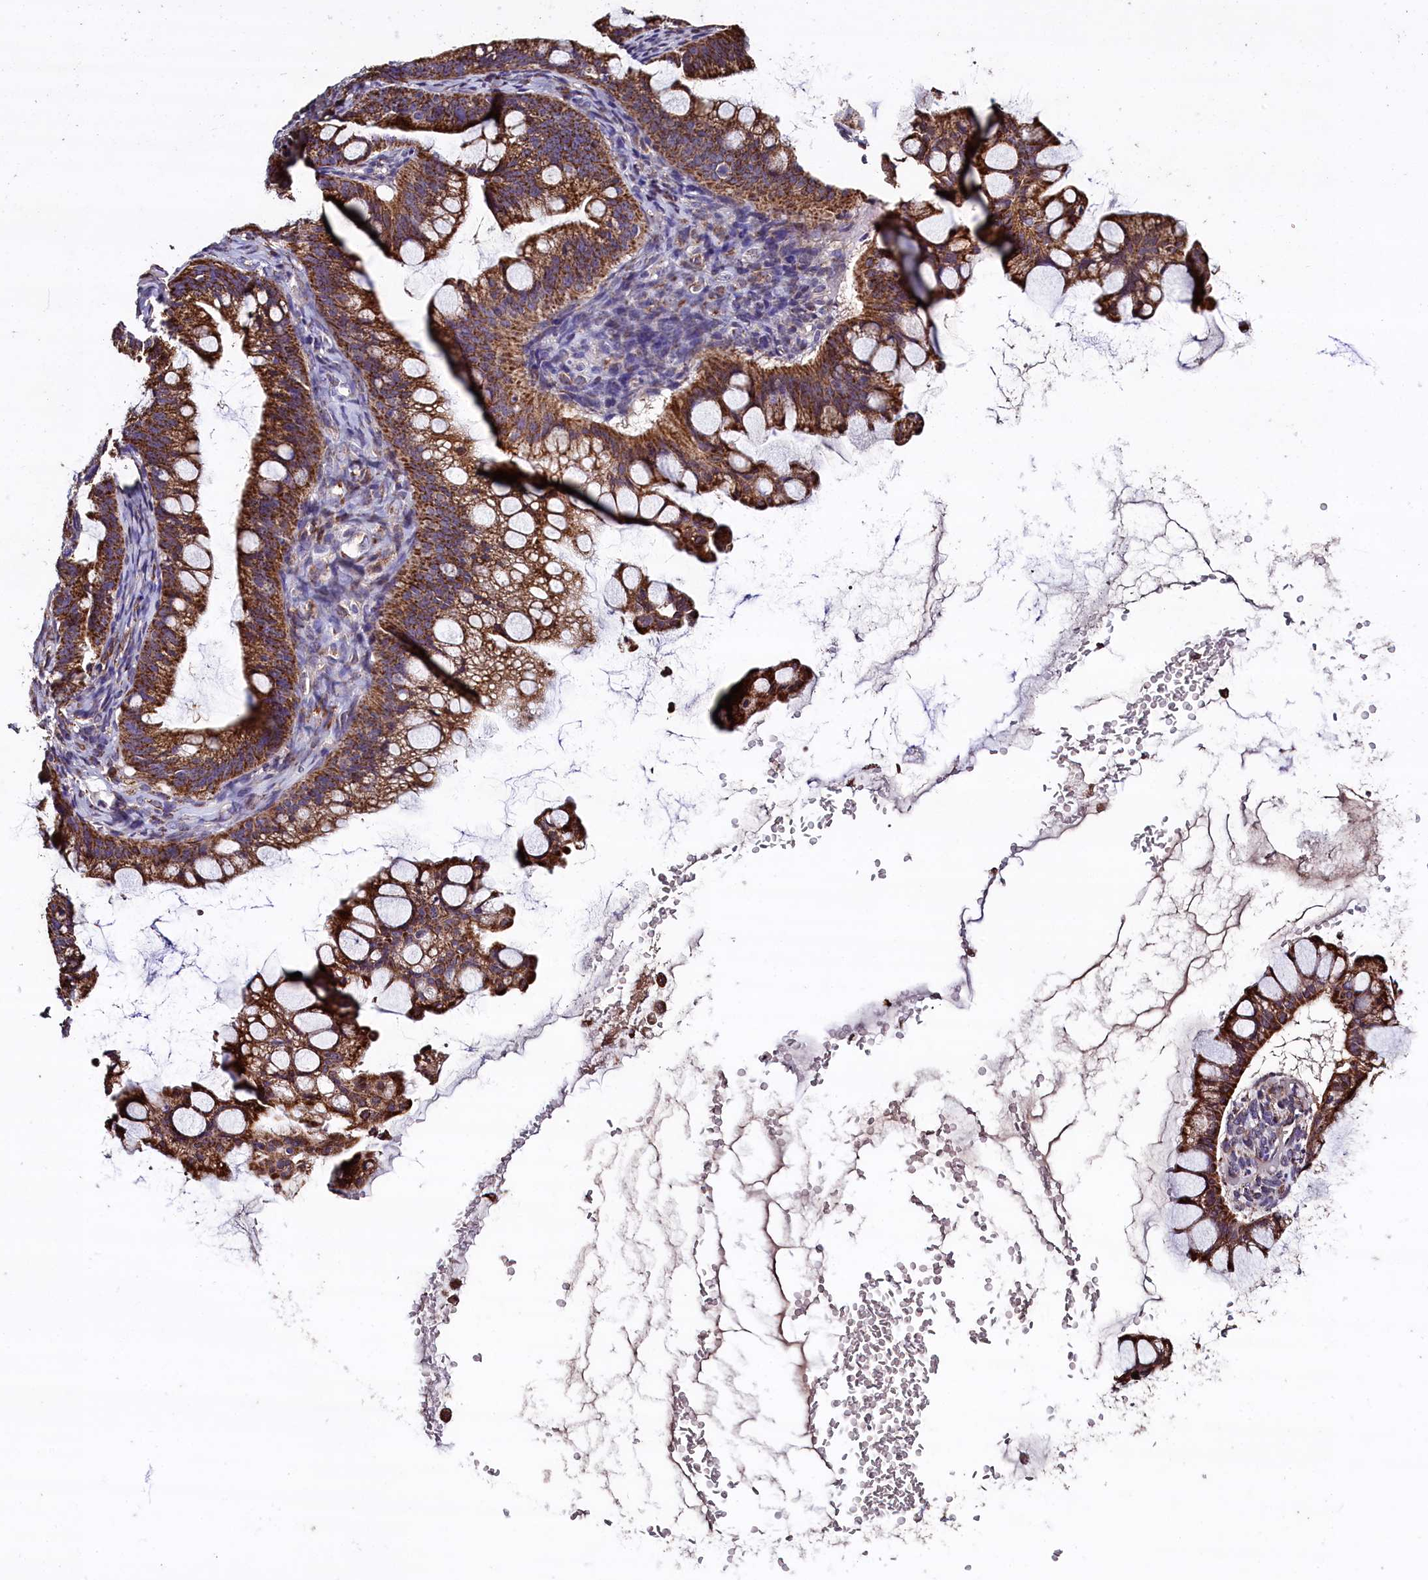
{"staining": {"intensity": "strong", "quantity": ">75%", "location": "cytoplasmic/membranous"}, "tissue": "ovarian cancer", "cell_type": "Tumor cells", "image_type": "cancer", "snomed": [{"axis": "morphology", "description": "Cystadenocarcinoma, mucinous, NOS"}, {"axis": "topography", "description": "Ovary"}], "caption": "Immunohistochemical staining of human ovarian cancer (mucinous cystadenocarcinoma) demonstrates strong cytoplasmic/membranous protein staining in about >75% of tumor cells.", "gene": "COQ9", "patient": {"sex": "female", "age": 73}}